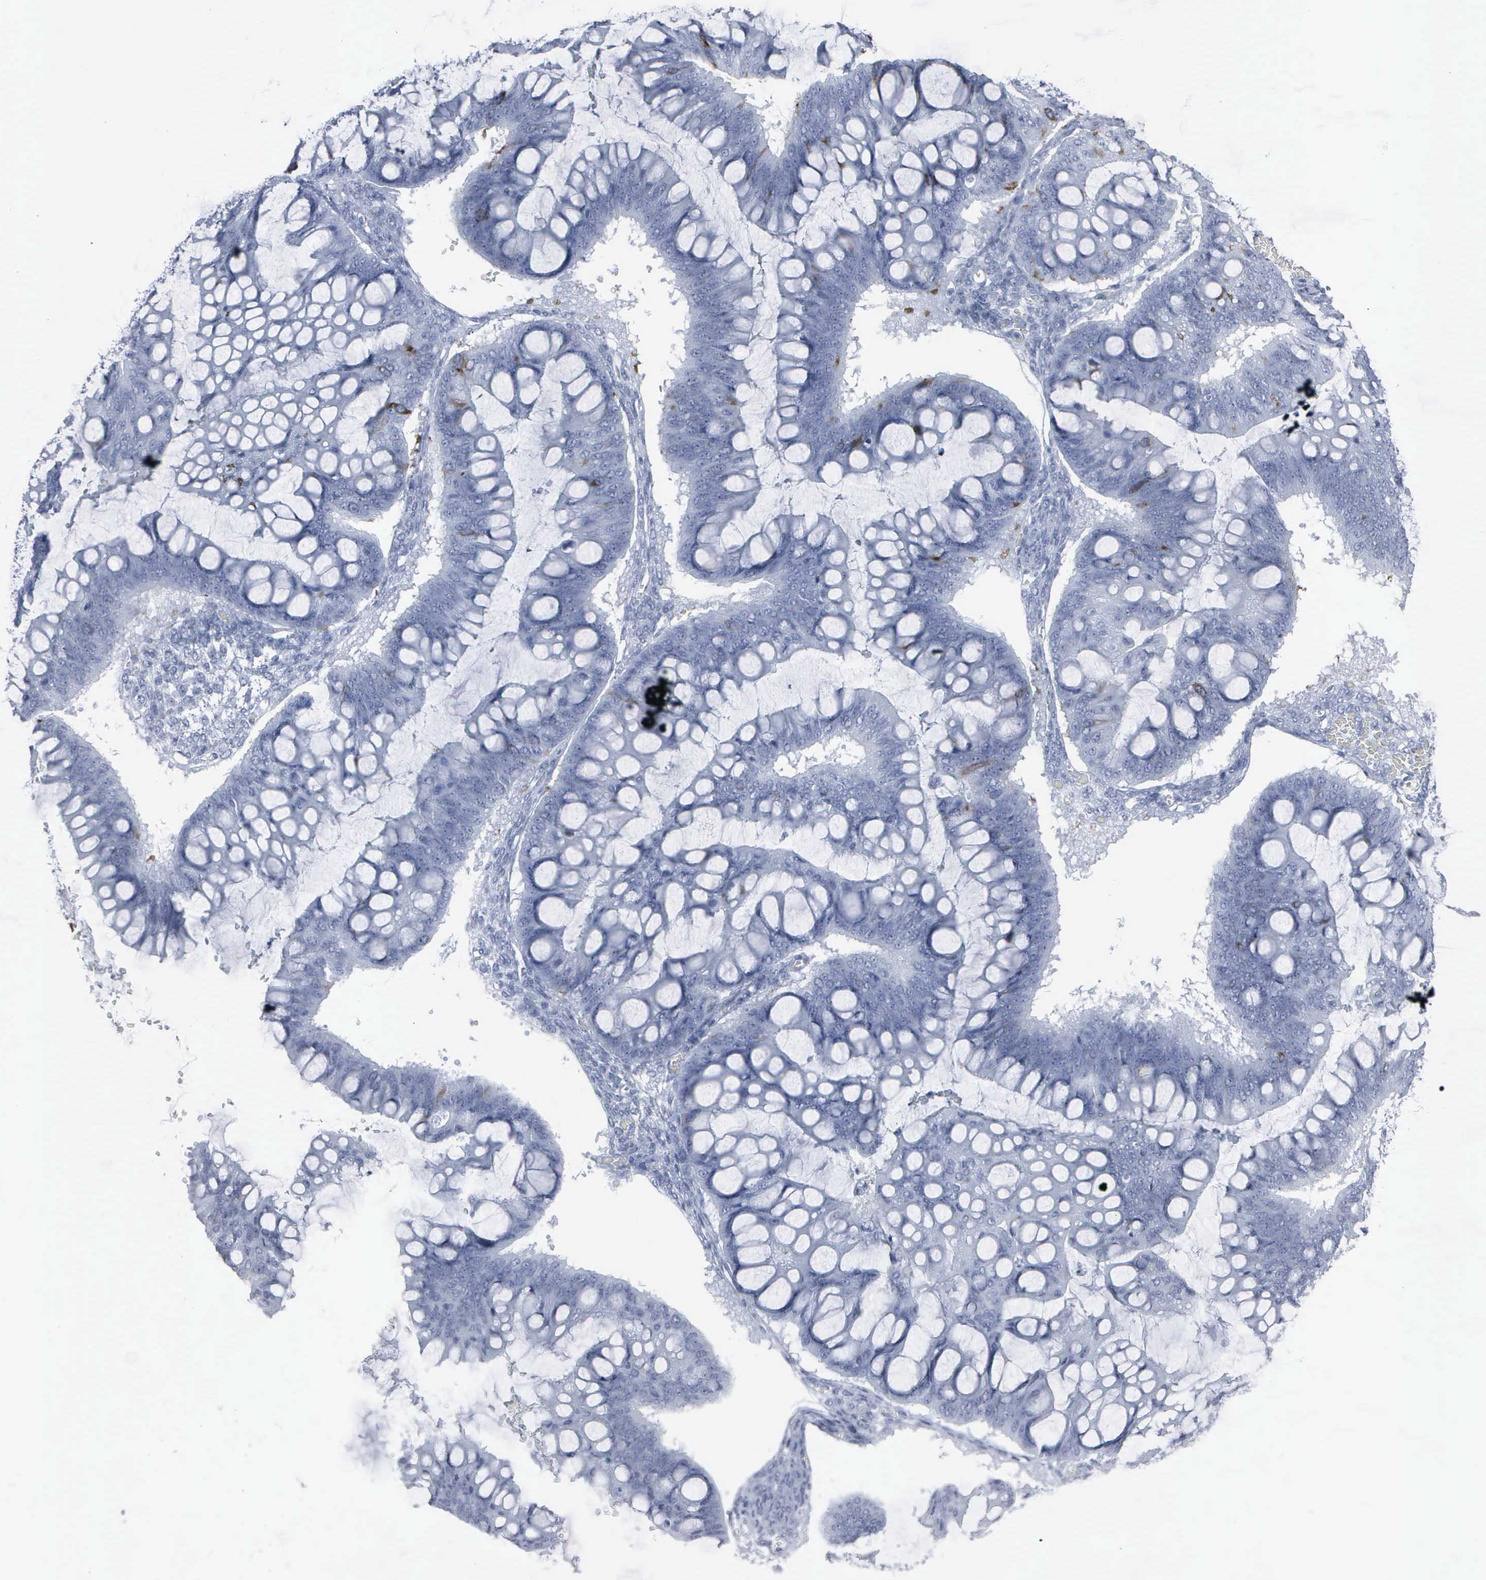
{"staining": {"intensity": "weak", "quantity": "<25%", "location": "cytoplasmic/membranous"}, "tissue": "ovarian cancer", "cell_type": "Tumor cells", "image_type": "cancer", "snomed": [{"axis": "morphology", "description": "Cystadenocarcinoma, mucinous, NOS"}, {"axis": "topography", "description": "Ovary"}], "caption": "This is an IHC image of ovarian cancer. There is no expression in tumor cells.", "gene": "CCNB1", "patient": {"sex": "female", "age": 73}}